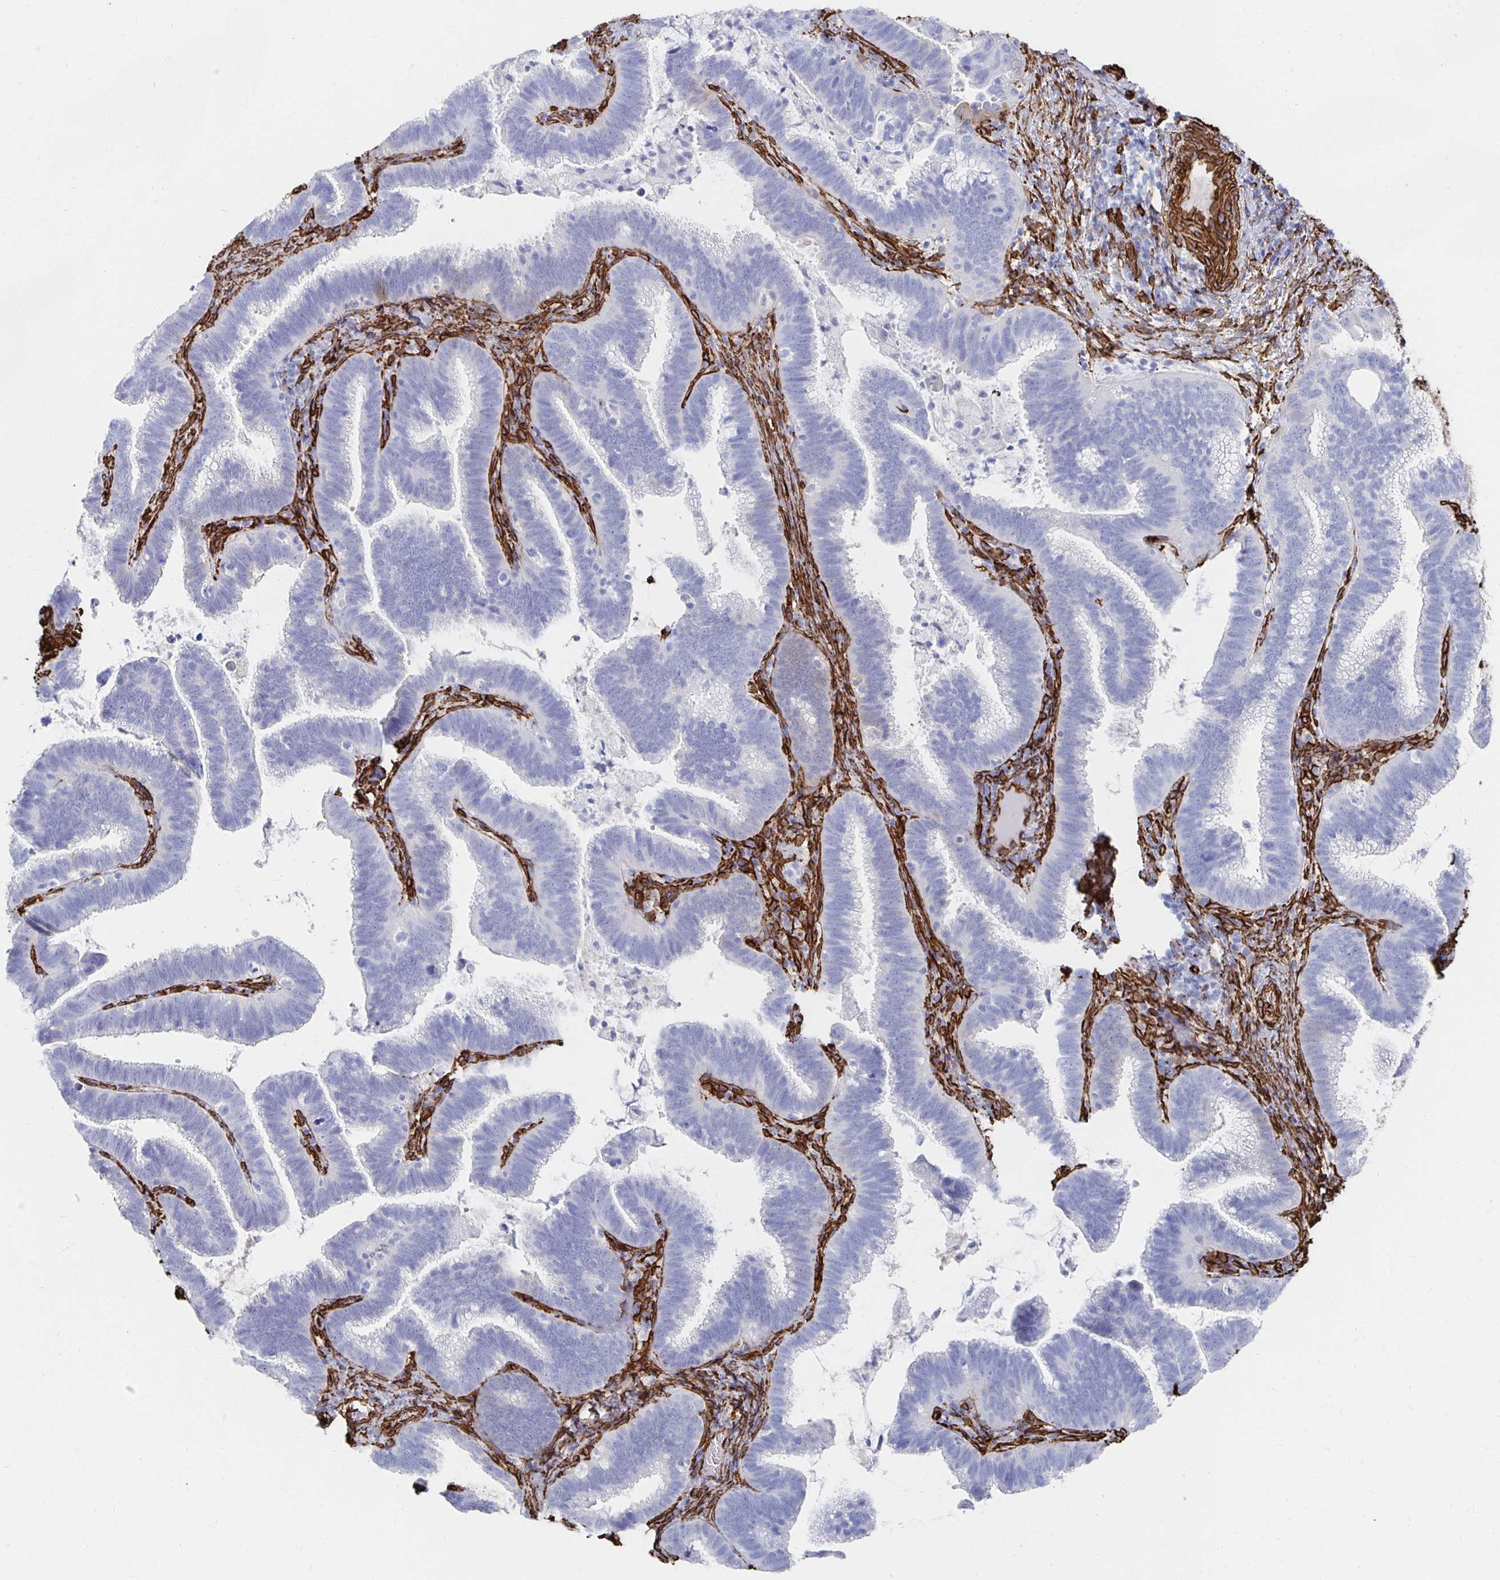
{"staining": {"intensity": "negative", "quantity": "none", "location": "none"}, "tissue": "cervical cancer", "cell_type": "Tumor cells", "image_type": "cancer", "snomed": [{"axis": "morphology", "description": "Adenocarcinoma, NOS"}, {"axis": "topography", "description": "Cervix"}], "caption": "Immunohistochemistry (IHC) histopathology image of human cervical cancer (adenocarcinoma) stained for a protein (brown), which demonstrates no positivity in tumor cells.", "gene": "VIPR2", "patient": {"sex": "female", "age": 61}}